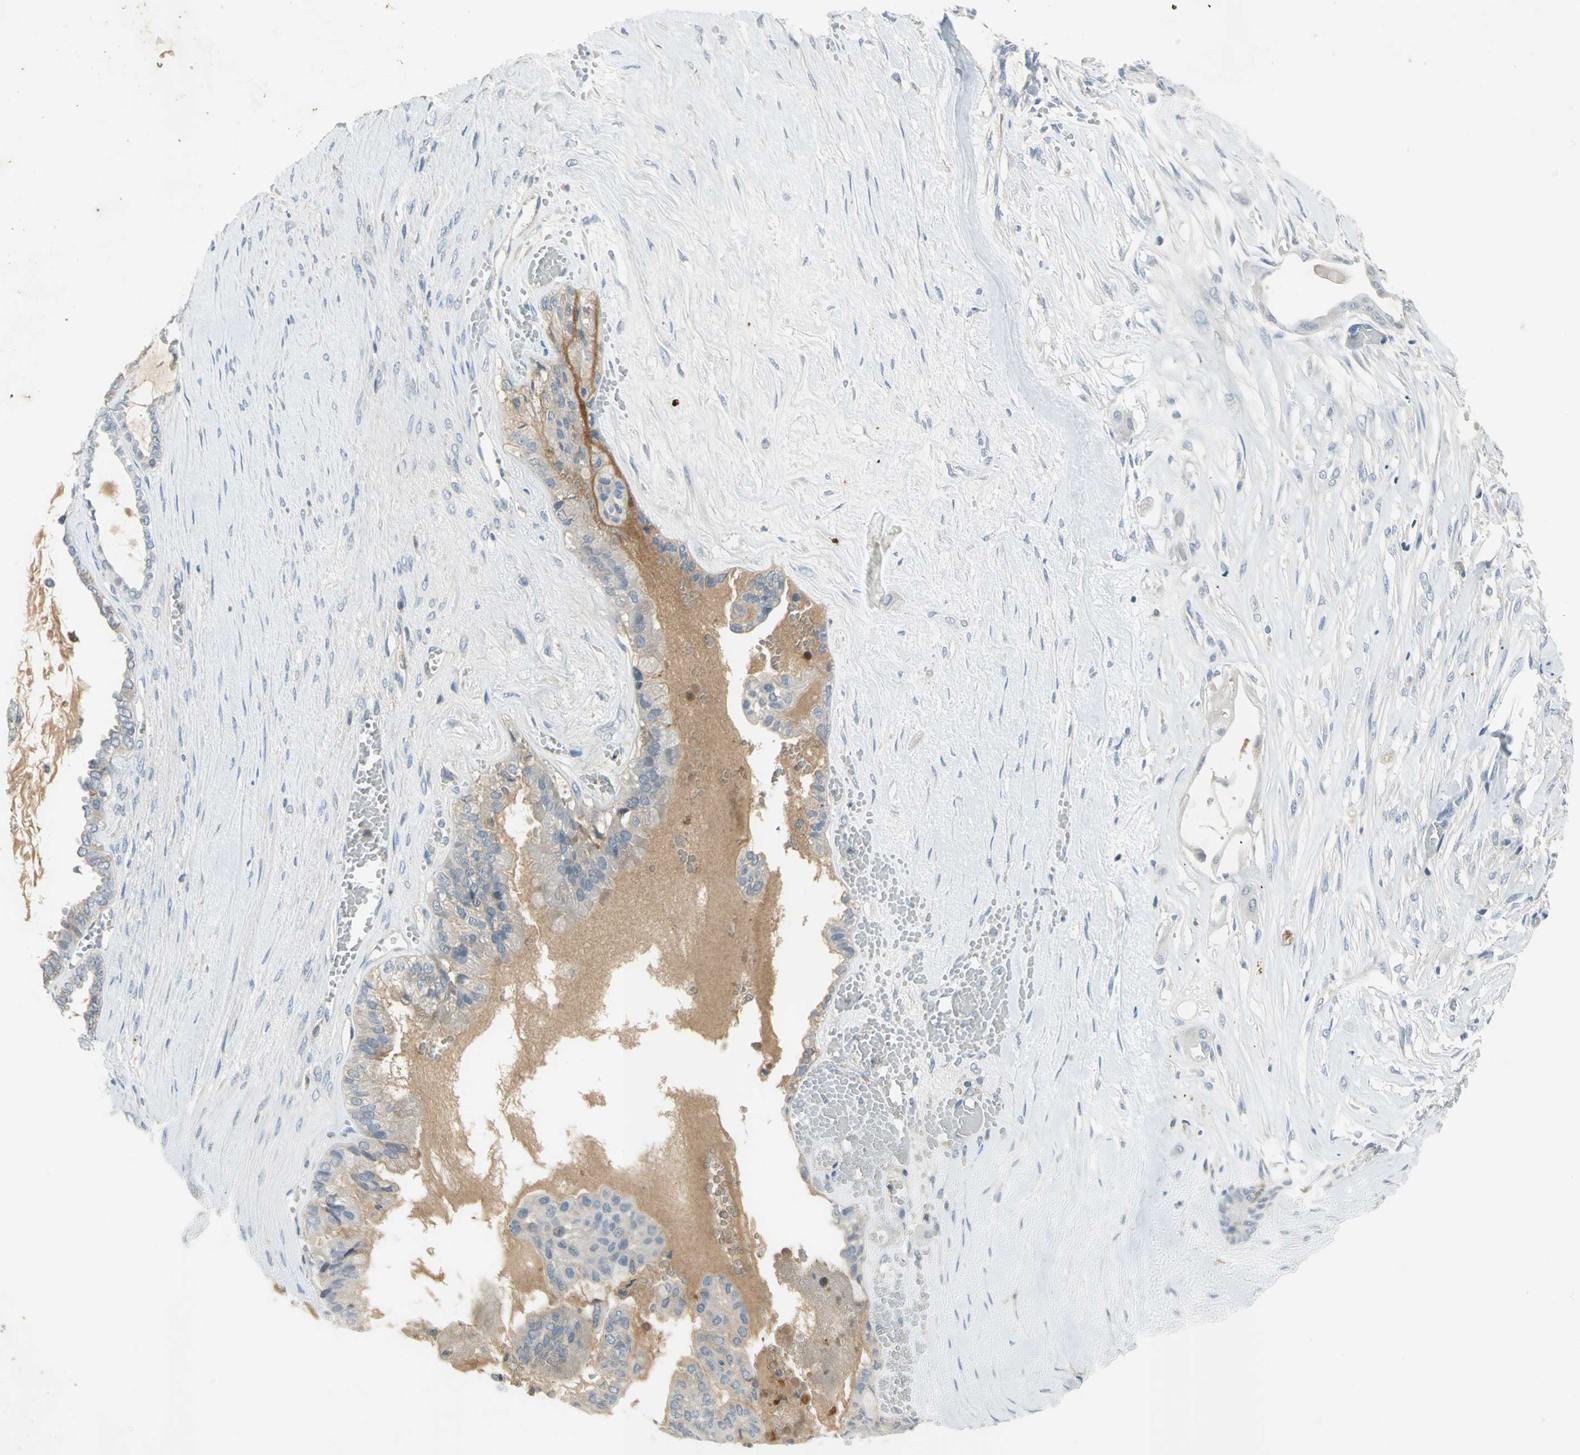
{"staining": {"intensity": "moderate", "quantity": "<25%", "location": "cytoplasmic/membranous"}, "tissue": "ovarian cancer", "cell_type": "Tumor cells", "image_type": "cancer", "snomed": [{"axis": "morphology", "description": "Carcinoma, NOS"}, {"axis": "morphology", "description": "Carcinoma, endometroid"}, {"axis": "topography", "description": "Ovary"}], "caption": "Moderate cytoplasmic/membranous protein expression is seen in approximately <25% of tumor cells in ovarian cancer.", "gene": "ZIC1", "patient": {"sex": "female", "age": 50}}